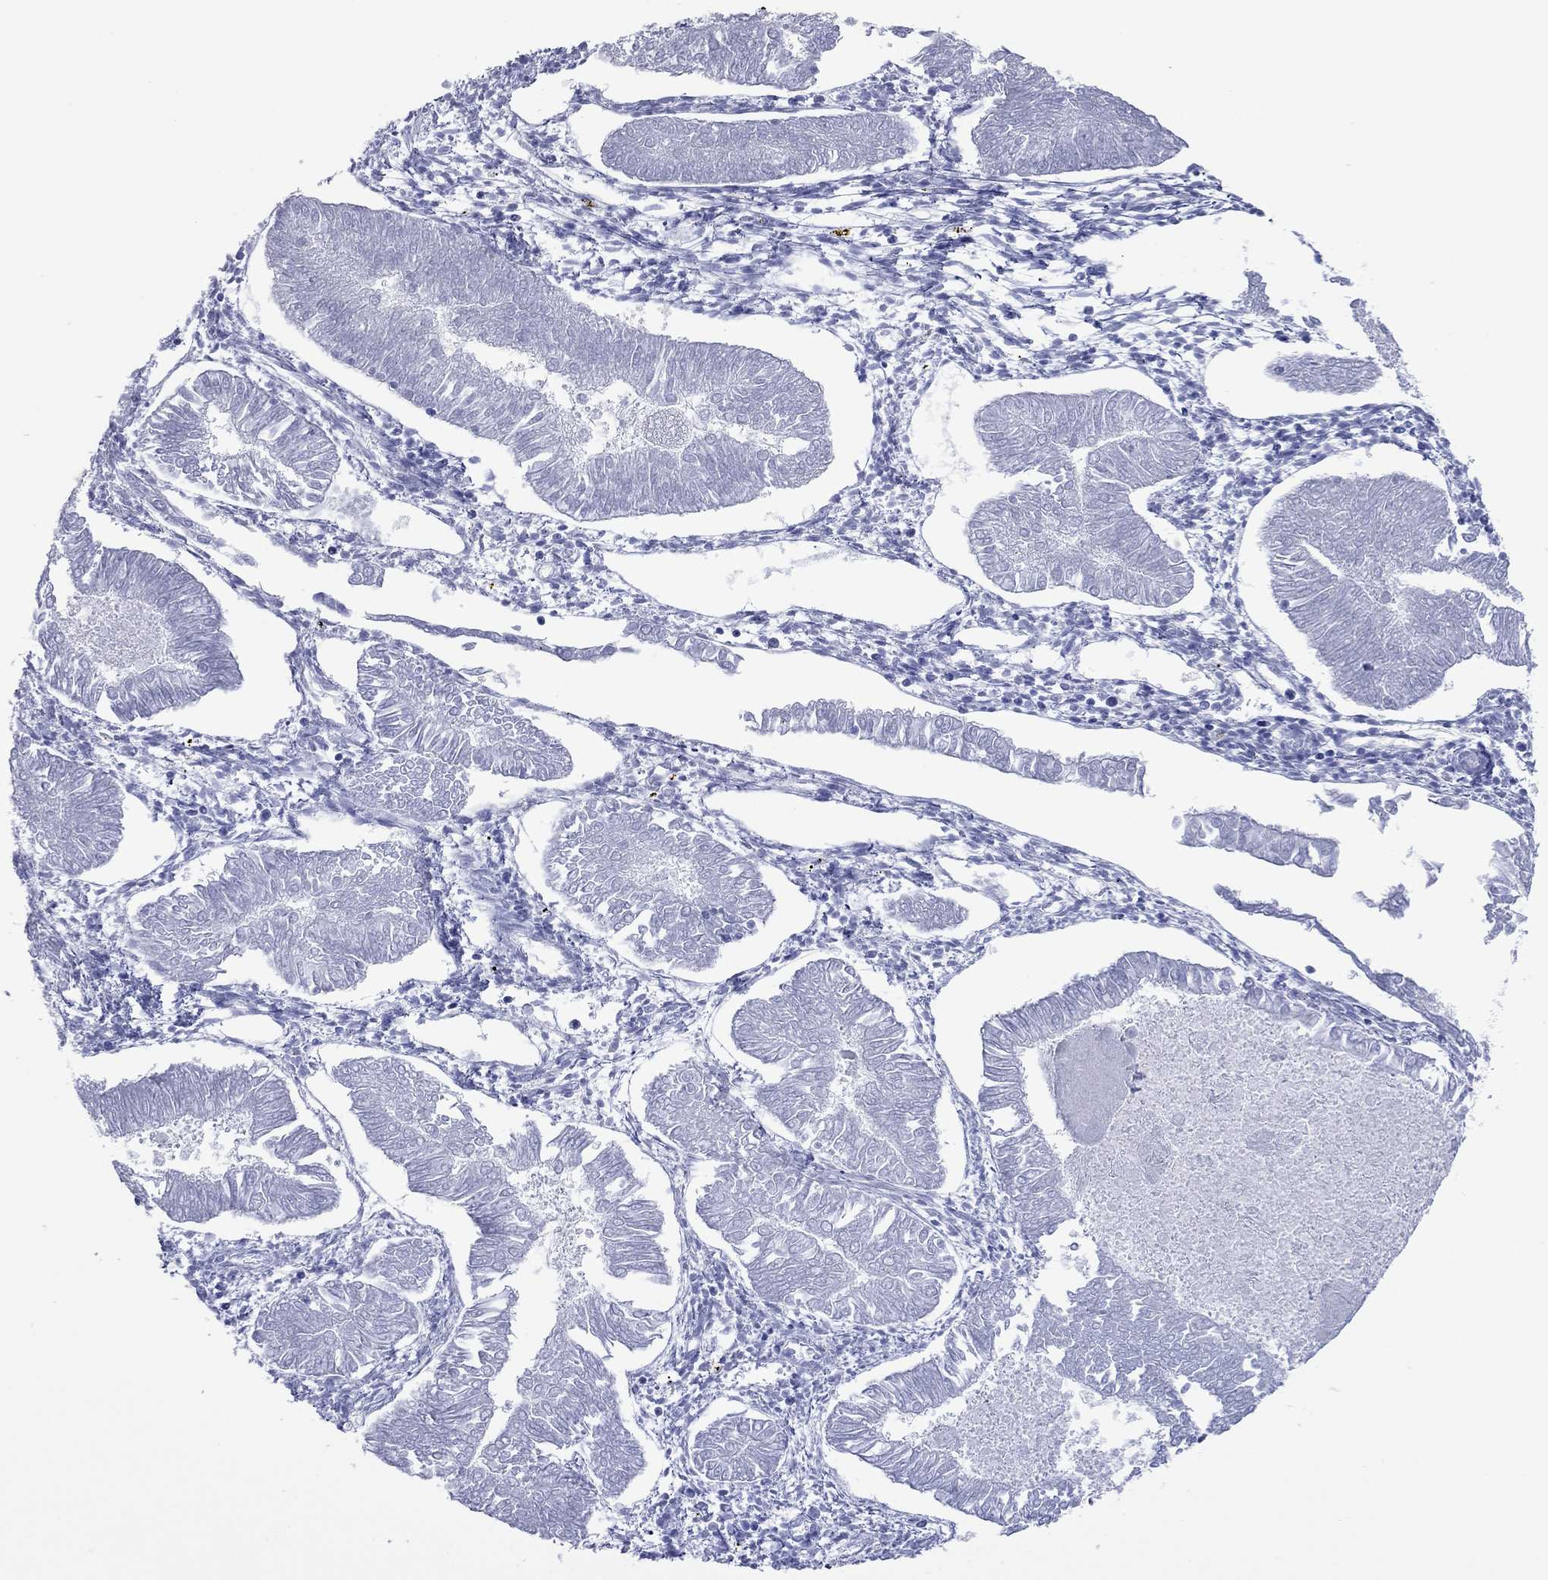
{"staining": {"intensity": "negative", "quantity": "none", "location": "none"}, "tissue": "endometrial cancer", "cell_type": "Tumor cells", "image_type": "cancer", "snomed": [{"axis": "morphology", "description": "Adenocarcinoma, NOS"}, {"axis": "topography", "description": "Endometrium"}], "caption": "Endometrial adenocarcinoma was stained to show a protein in brown. There is no significant positivity in tumor cells.", "gene": "VSIG10", "patient": {"sex": "female", "age": 53}}